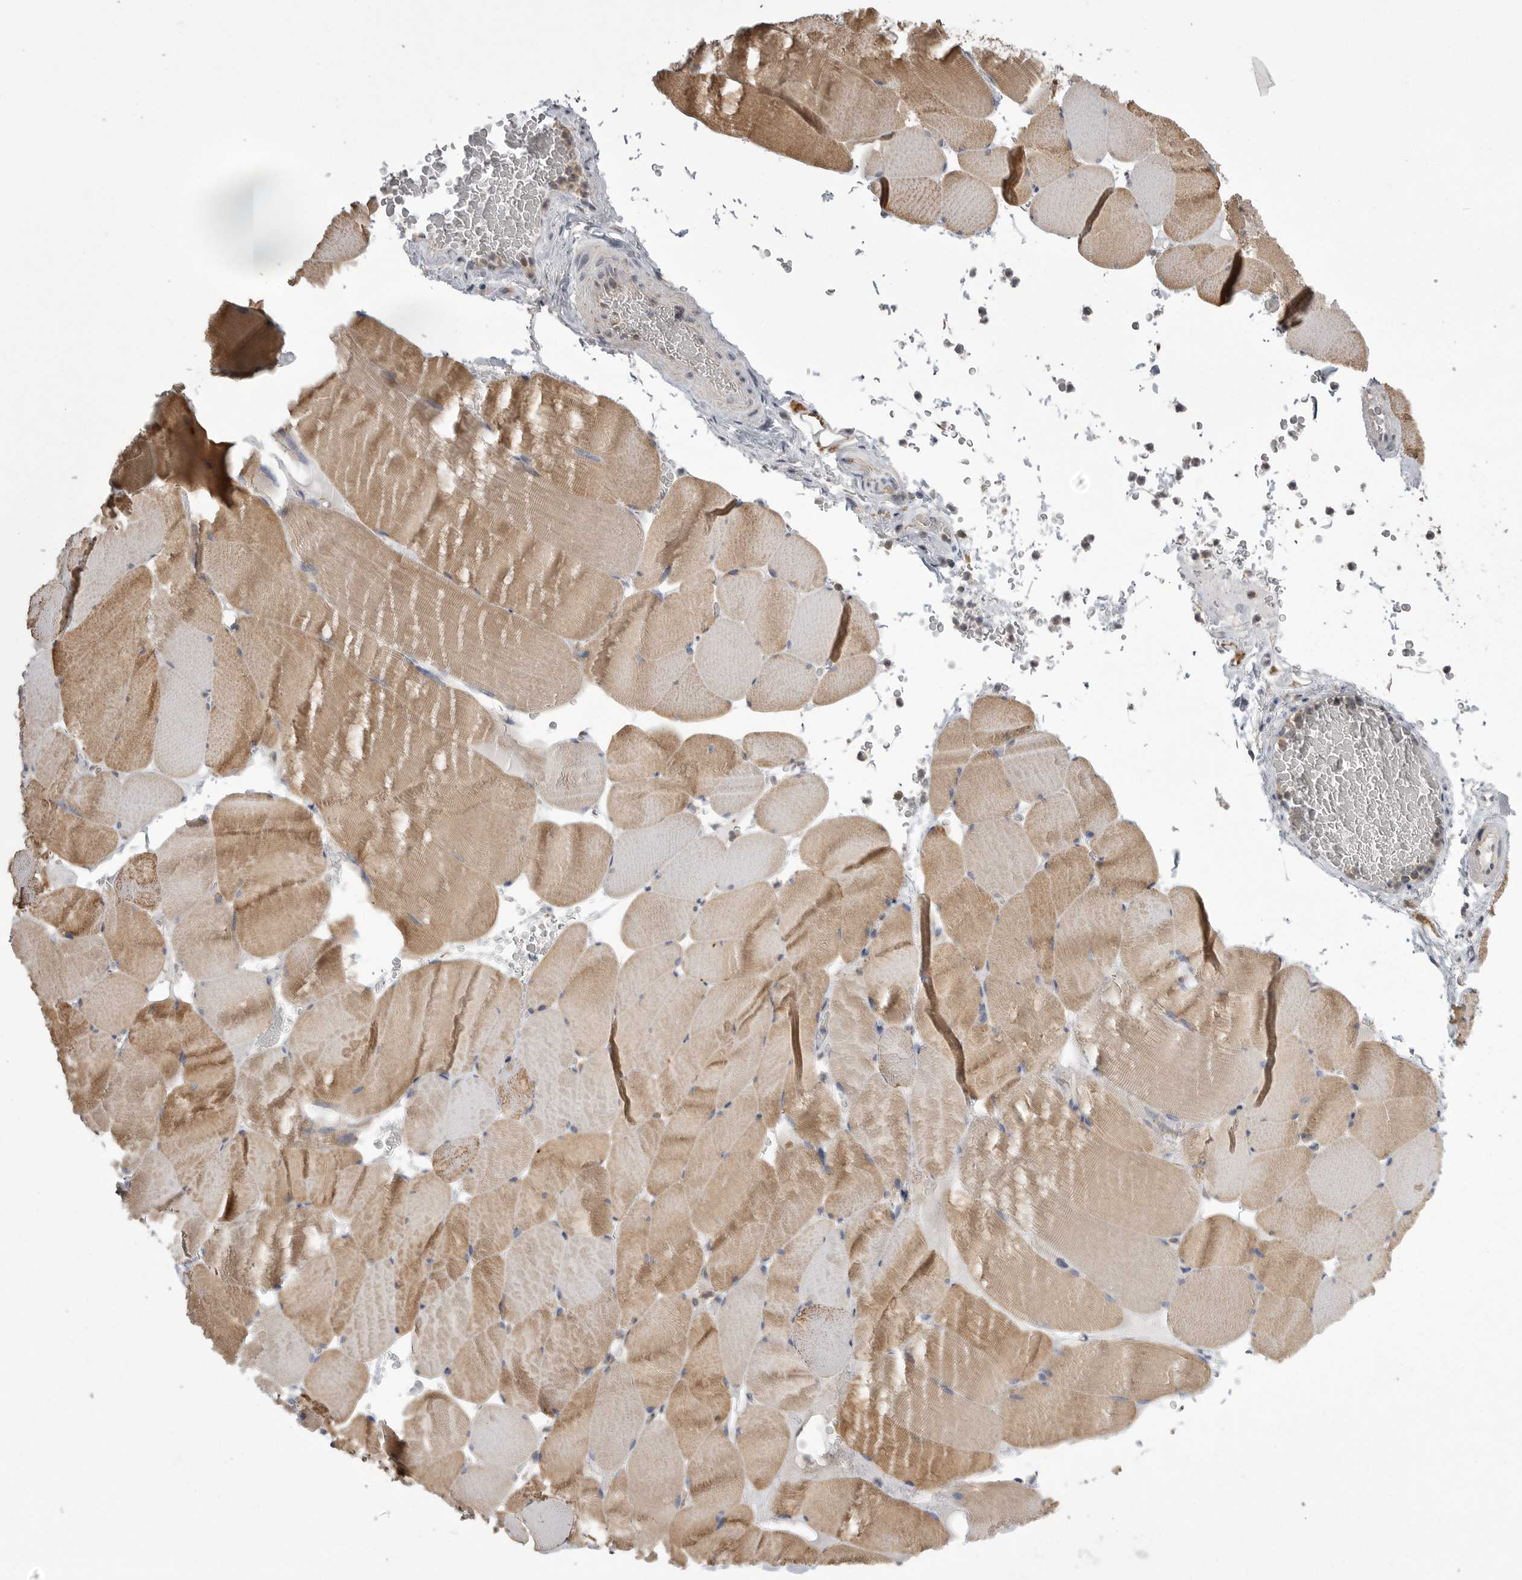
{"staining": {"intensity": "moderate", "quantity": ">75%", "location": "cytoplasmic/membranous"}, "tissue": "skeletal muscle", "cell_type": "Myocytes", "image_type": "normal", "snomed": [{"axis": "morphology", "description": "Normal tissue, NOS"}, {"axis": "topography", "description": "Skeletal muscle"}], "caption": "A photomicrograph of human skeletal muscle stained for a protein shows moderate cytoplasmic/membranous brown staining in myocytes.", "gene": "KYAT3", "patient": {"sex": "male", "age": 62}}